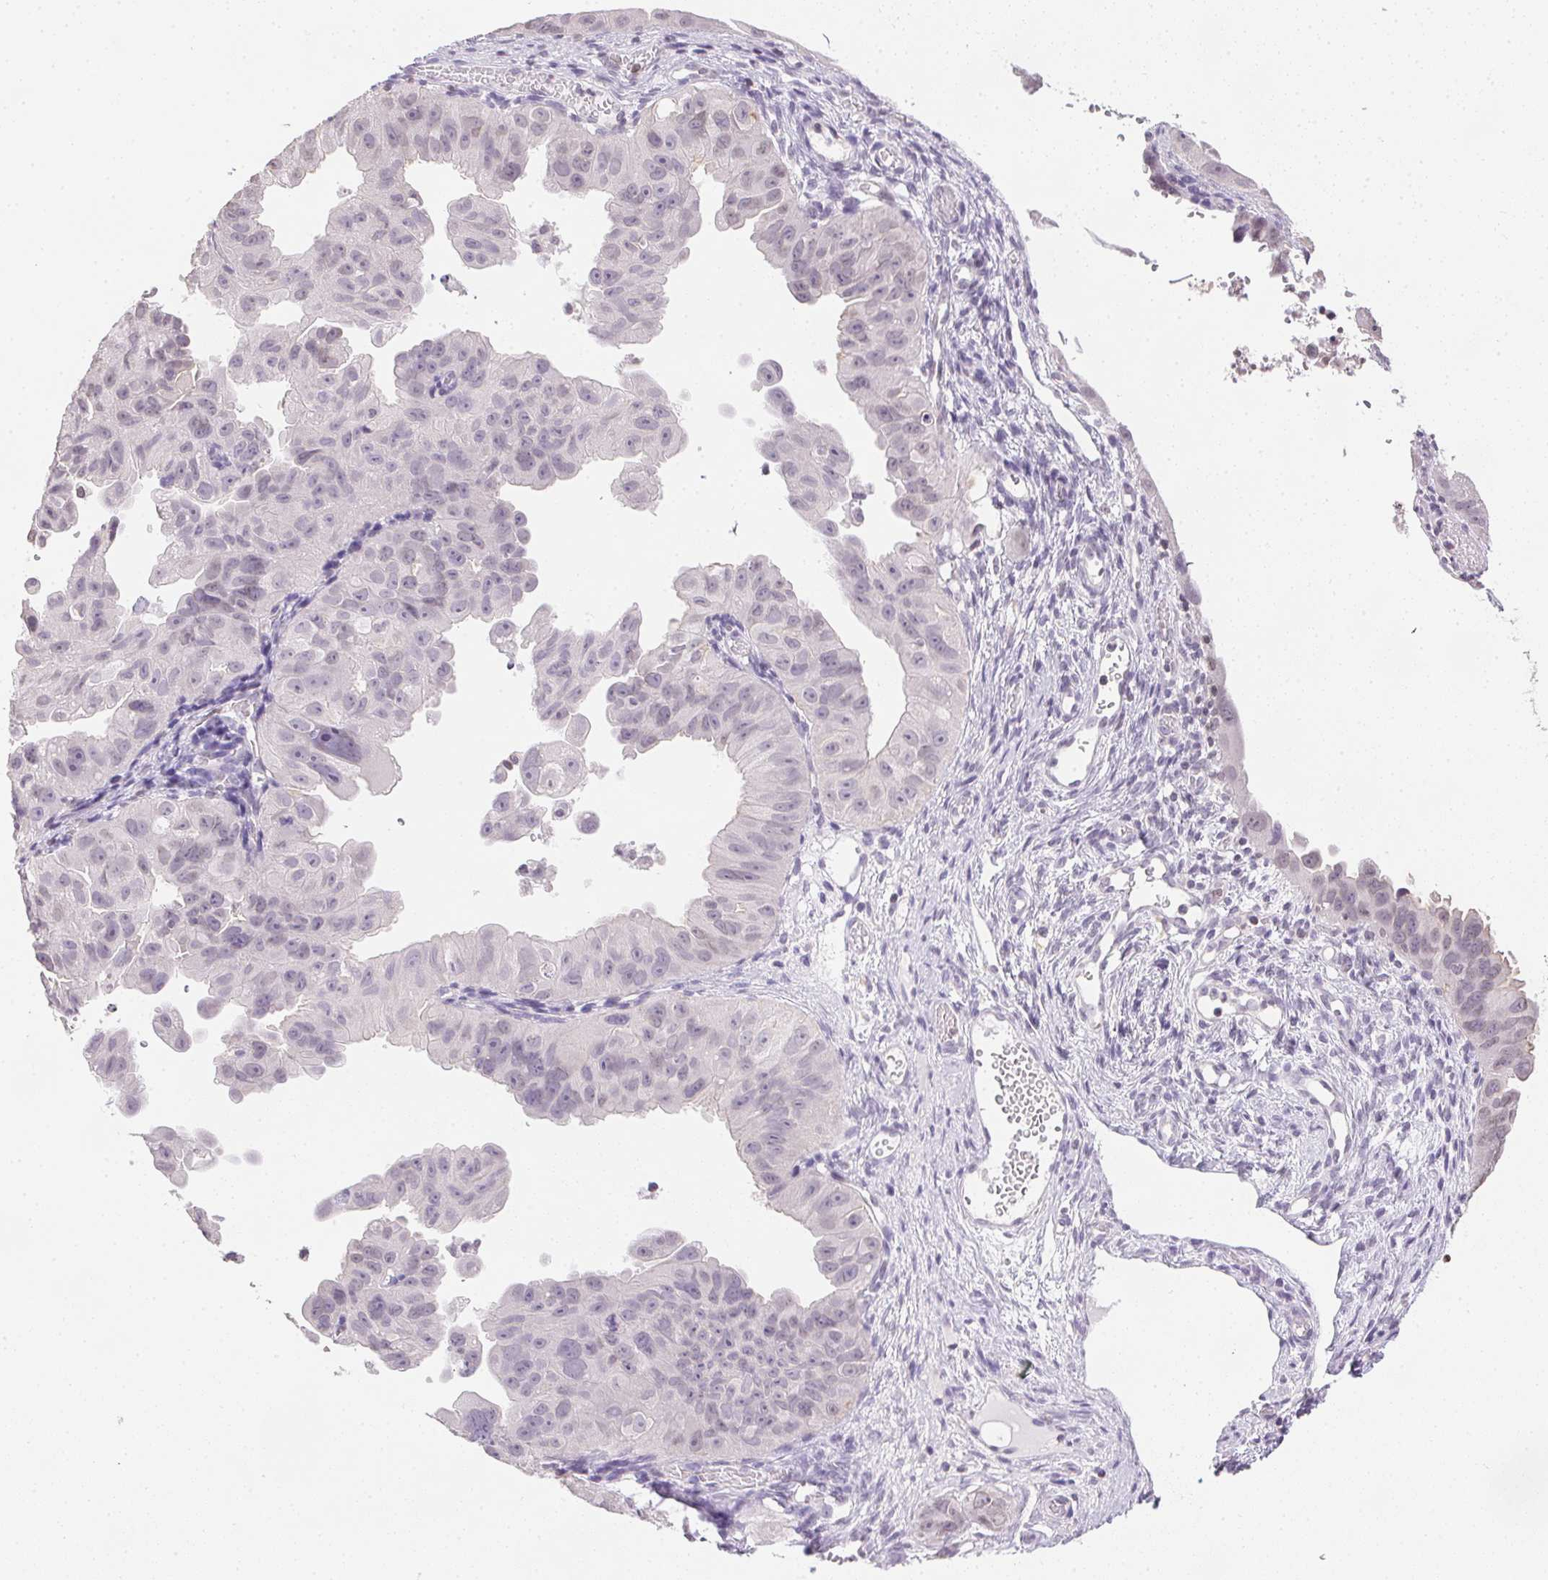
{"staining": {"intensity": "negative", "quantity": "none", "location": "none"}, "tissue": "ovarian cancer", "cell_type": "Tumor cells", "image_type": "cancer", "snomed": [{"axis": "morphology", "description": "Carcinoma, endometroid"}, {"axis": "topography", "description": "Ovary"}], "caption": "Immunohistochemistry photomicrograph of endometroid carcinoma (ovarian) stained for a protein (brown), which shows no positivity in tumor cells.", "gene": "PRL", "patient": {"sex": "female", "age": 85}}